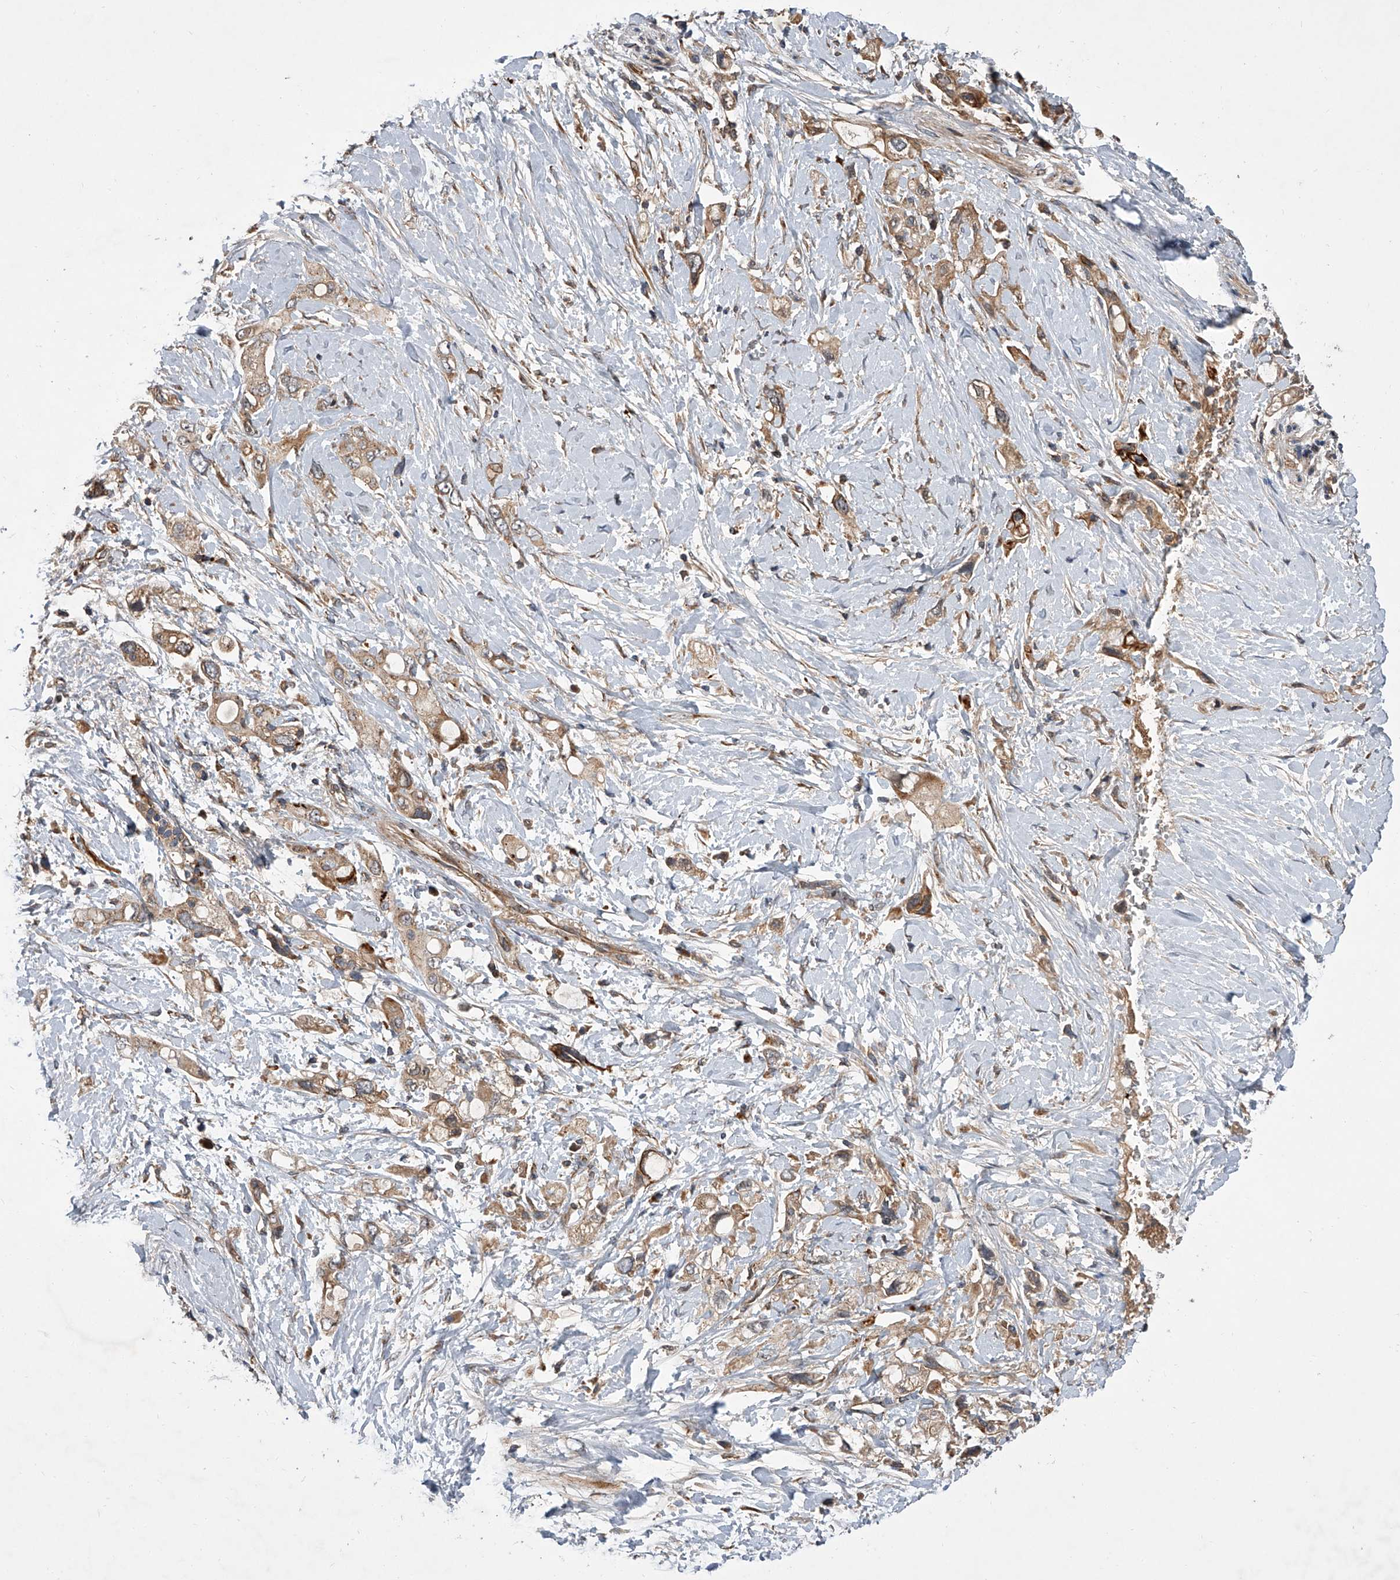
{"staining": {"intensity": "moderate", "quantity": ">75%", "location": "cytoplasmic/membranous"}, "tissue": "pancreatic cancer", "cell_type": "Tumor cells", "image_type": "cancer", "snomed": [{"axis": "morphology", "description": "Adenocarcinoma, NOS"}, {"axis": "topography", "description": "Pancreas"}], "caption": "Brown immunohistochemical staining in pancreatic cancer (adenocarcinoma) displays moderate cytoplasmic/membranous positivity in about >75% of tumor cells. (Stains: DAB (3,3'-diaminobenzidine) in brown, nuclei in blue, Microscopy: brightfield microscopy at high magnification).", "gene": "USP47", "patient": {"sex": "female", "age": 56}}